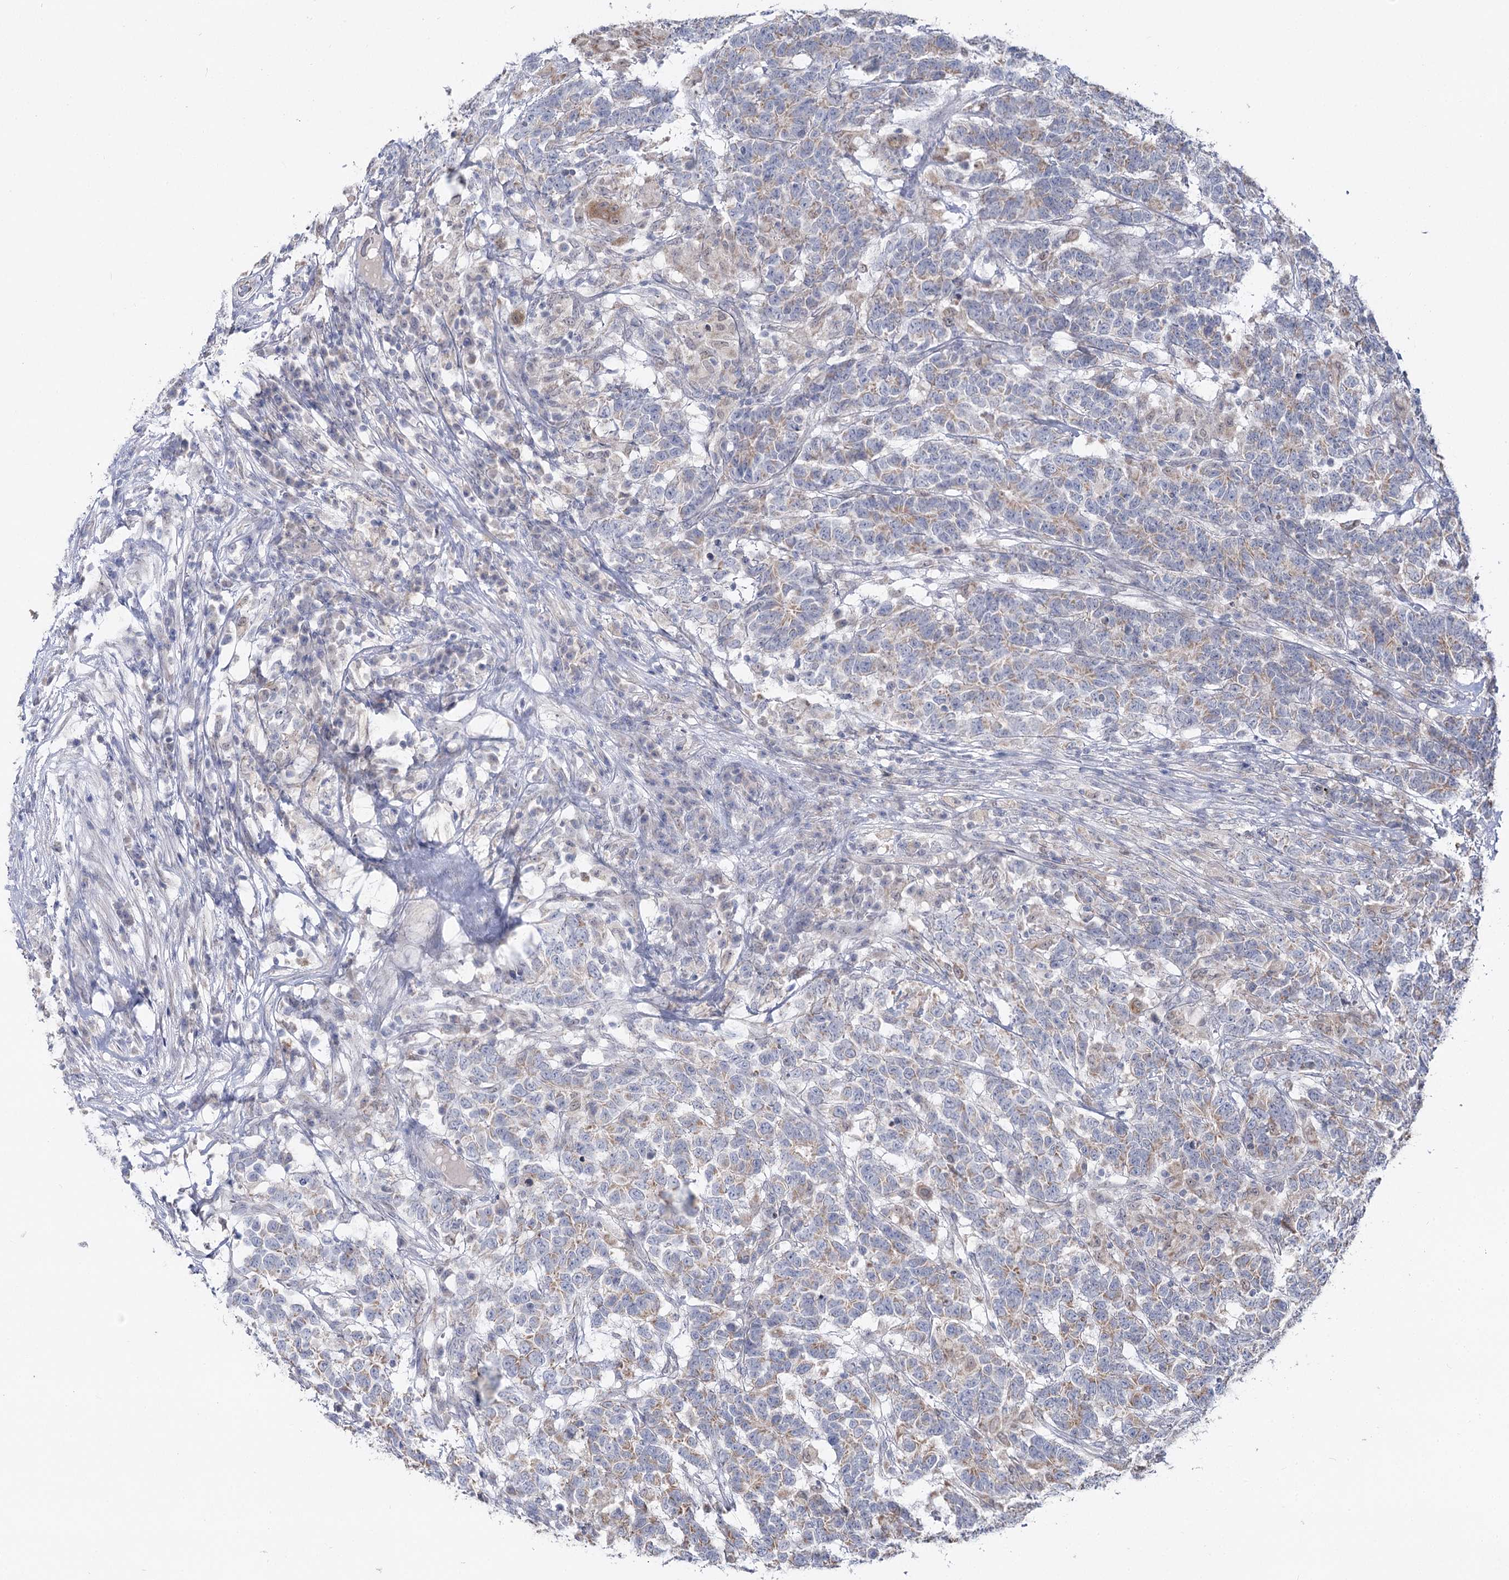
{"staining": {"intensity": "weak", "quantity": "<25%", "location": "cytoplasmic/membranous"}, "tissue": "testis cancer", "cell_type": "Tumor cells", "image_type": "cancer", "snomed": [{"axis": "morphology", "description": "Carcinoma, Embryonal, NOS"}, {"axis": "topography", "description": "Testis"}], "caption": "Immunohistochemistry (IHC) histopathology image of neoplastic tissue: embryonal carcinoma (testis) stained with DAB (3,3'-diaminobenzidine) exhibits no significant protein expression in tumor cells.", "gene": "RUFY4", "patient": {"sex": "male", "age": 26}}